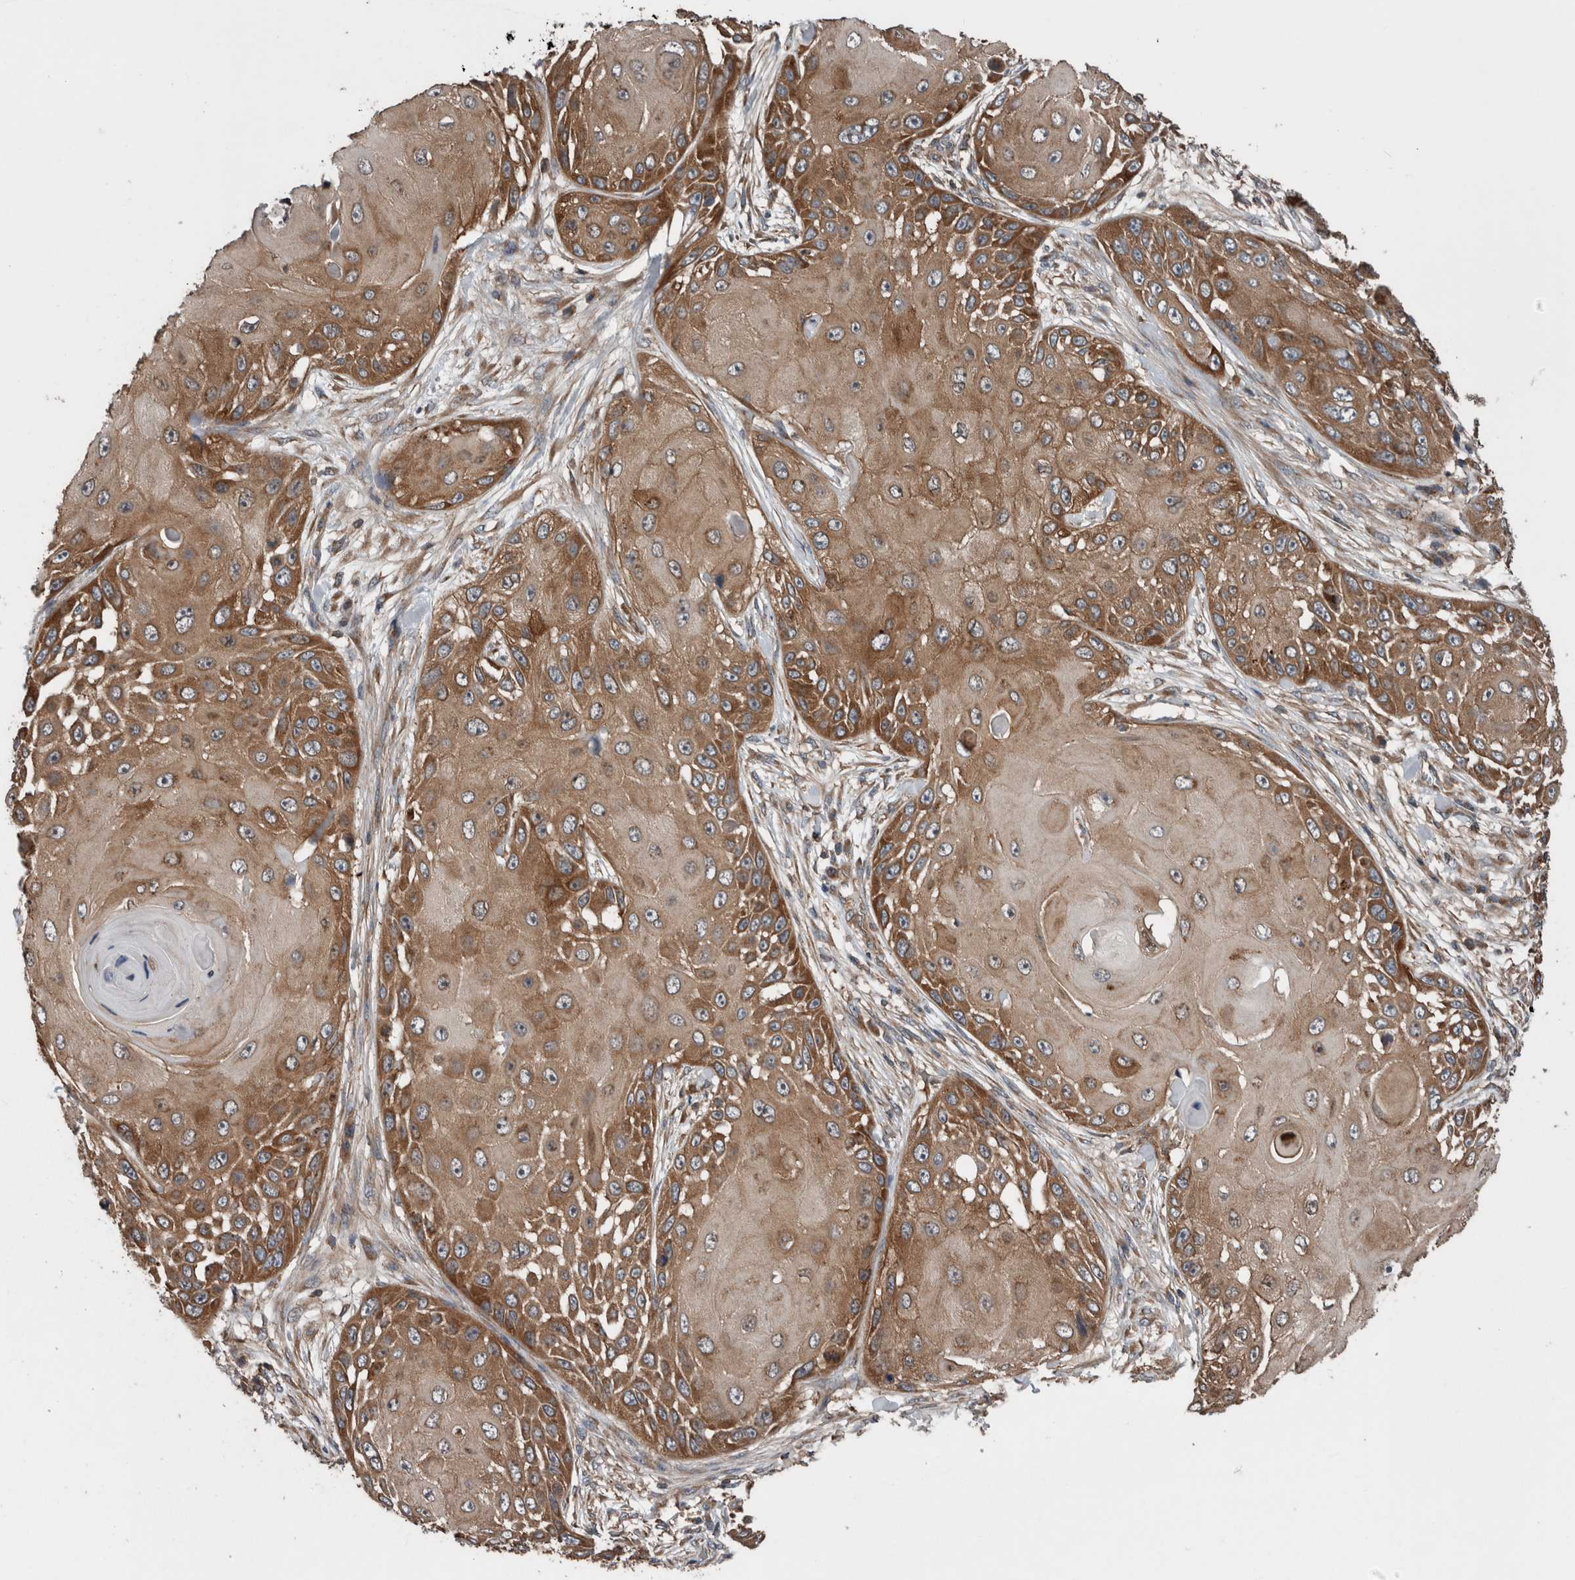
{"staining": {"intensity": "strong", "quantity": ">75%", "location": "cytoplasmic/membranous"}, "tissue": "skin cancer", "cell_type": "Tumor cells", "image_type": "cancer", "snomed": [{"axis": "morphology", "description": "Squamous cell carcinoma, NOS"}, {"axis": "topography", "description": "Skin"}], "caption": "Immunohistochemistry (DAB) staining of squamous cell carcinoma (skin) displays strong cytoplasmic/membranous protein positivity in approximately >75% of tumor cells.", "gene": "RIOK3", "patient": {"sex": "female", "age": 44}}